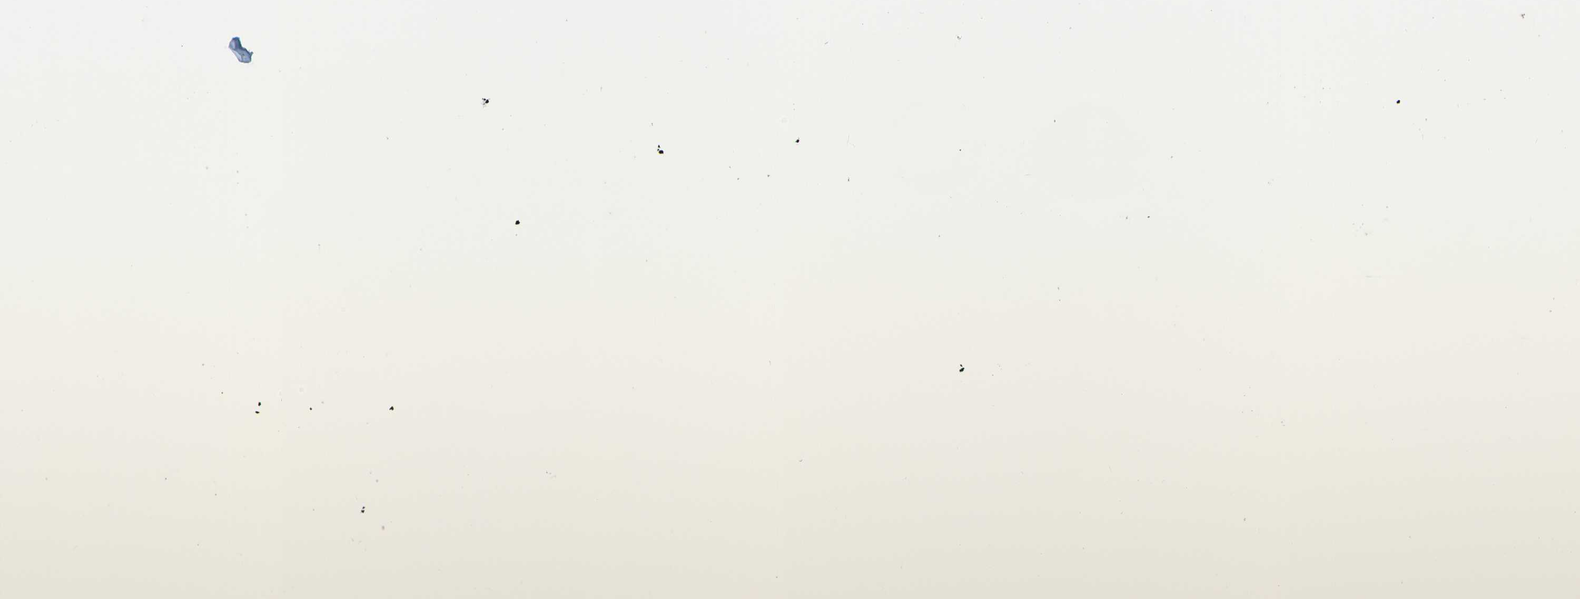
{"staining": {"intensity": "moderate", "quantity": ">75%", "location": "cytoplasmic/membranous"}, "tissue": "thyroid gland", "cell_type": "Glandular cells", "image_type": "normal", "snomed": [{"axis": "morphology", "description": "Normal tissue, NOS"}, {"axis": "topography", "description": "Thyroid gland"}], "caption": "Immunohistochemistry of benign thyroid gland exhibits medium levels of moderate cytoplasmic/membranous positivity in approximately >75% of glandular cells.", "gene": "TMEM51", "patient": {"sex": "female", "age": 28}}